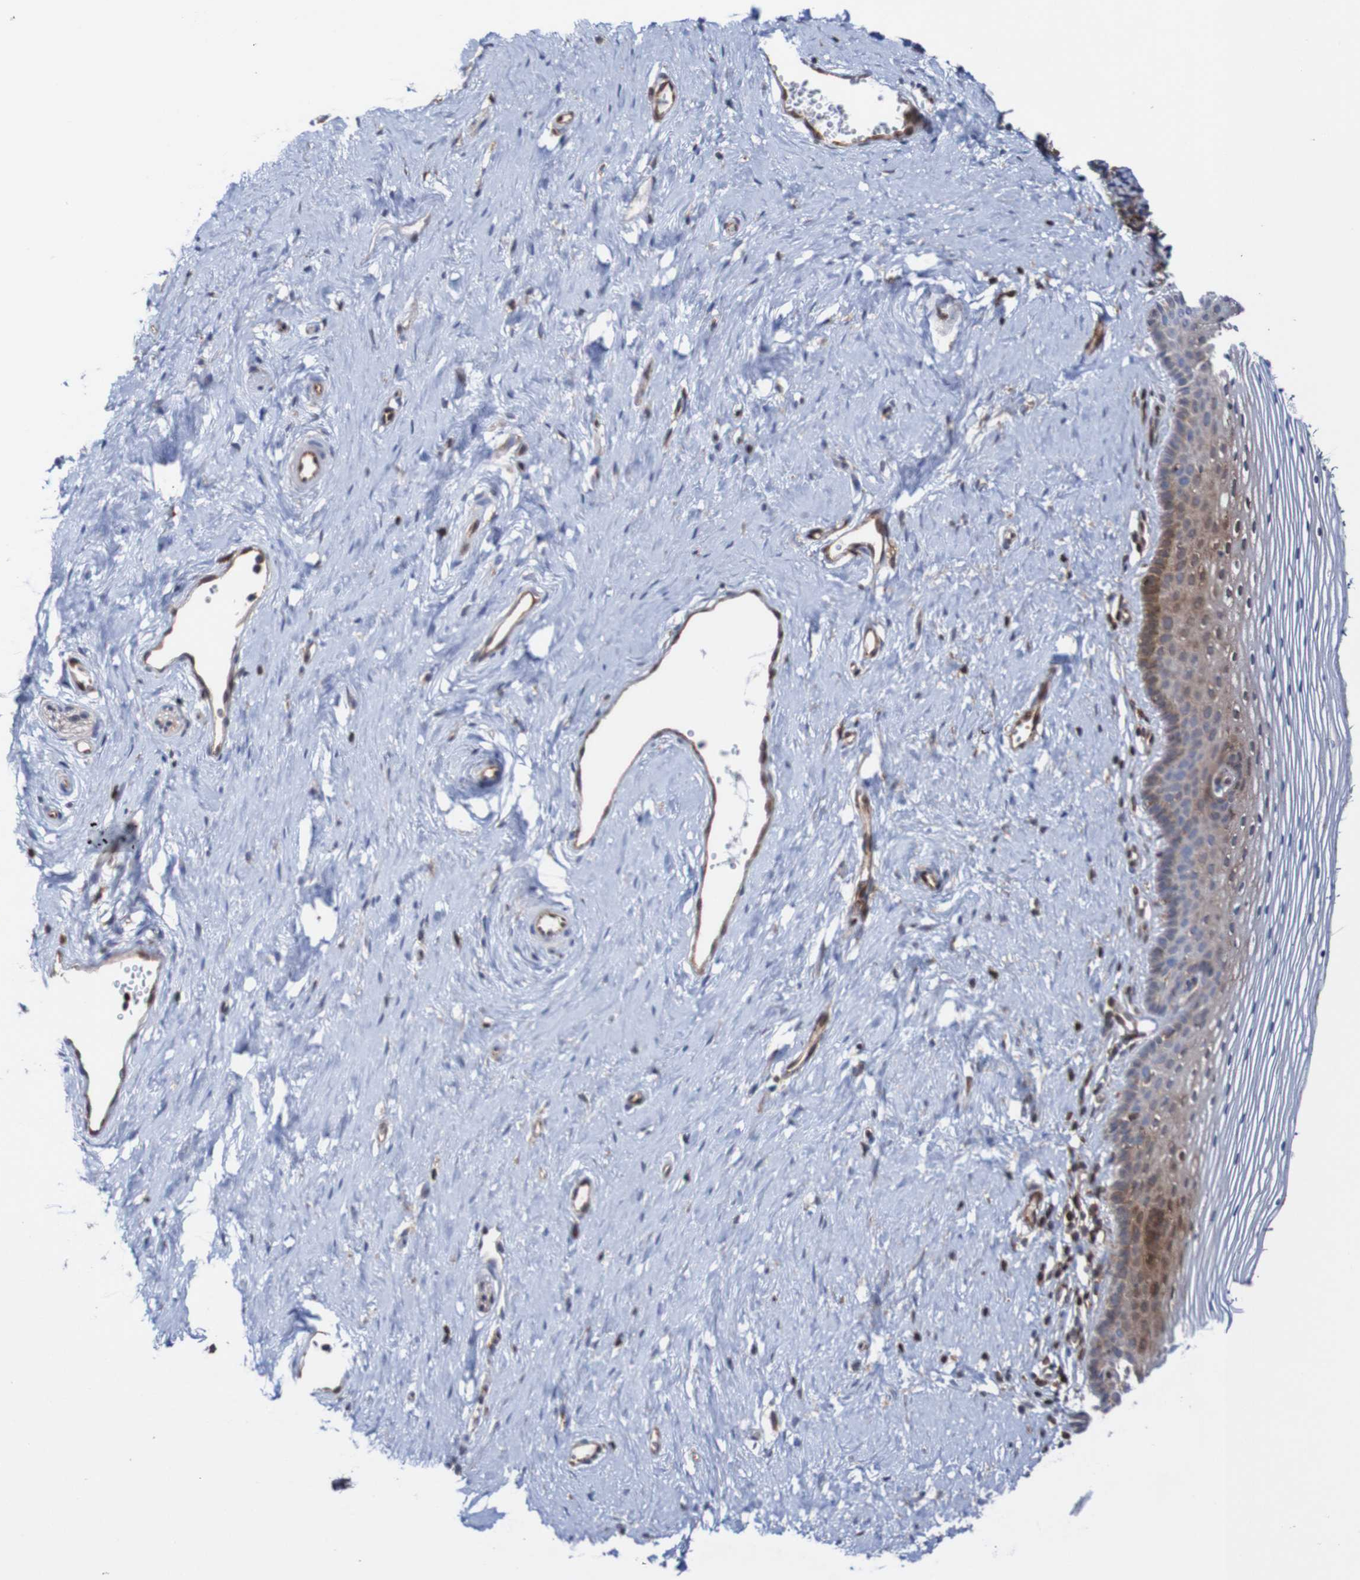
{"staining": {"intensity": "moderate", "quantity": ">75%", "location": "cytoplasmic/membranous"}, "tissue": "vagina", "cell_type": "Squamous epithelial cells", "image_type": "normal", "snomed": [{"axis": "morphology", "description": "Normal tissue, NOS"}, {"axis": "topography", "description": "Vagina"}], "caption": "DAB immunohistochemical staining of benign vagina reveals moderate cytoplasmic/membranous protein expression in approximately >75% of squamous epithelial cells. Ihc stains the protein of interest in brown and the nuclei are stained blue.", "gene": "RIGI", "patient": {"sex": "female", "age": 32}}